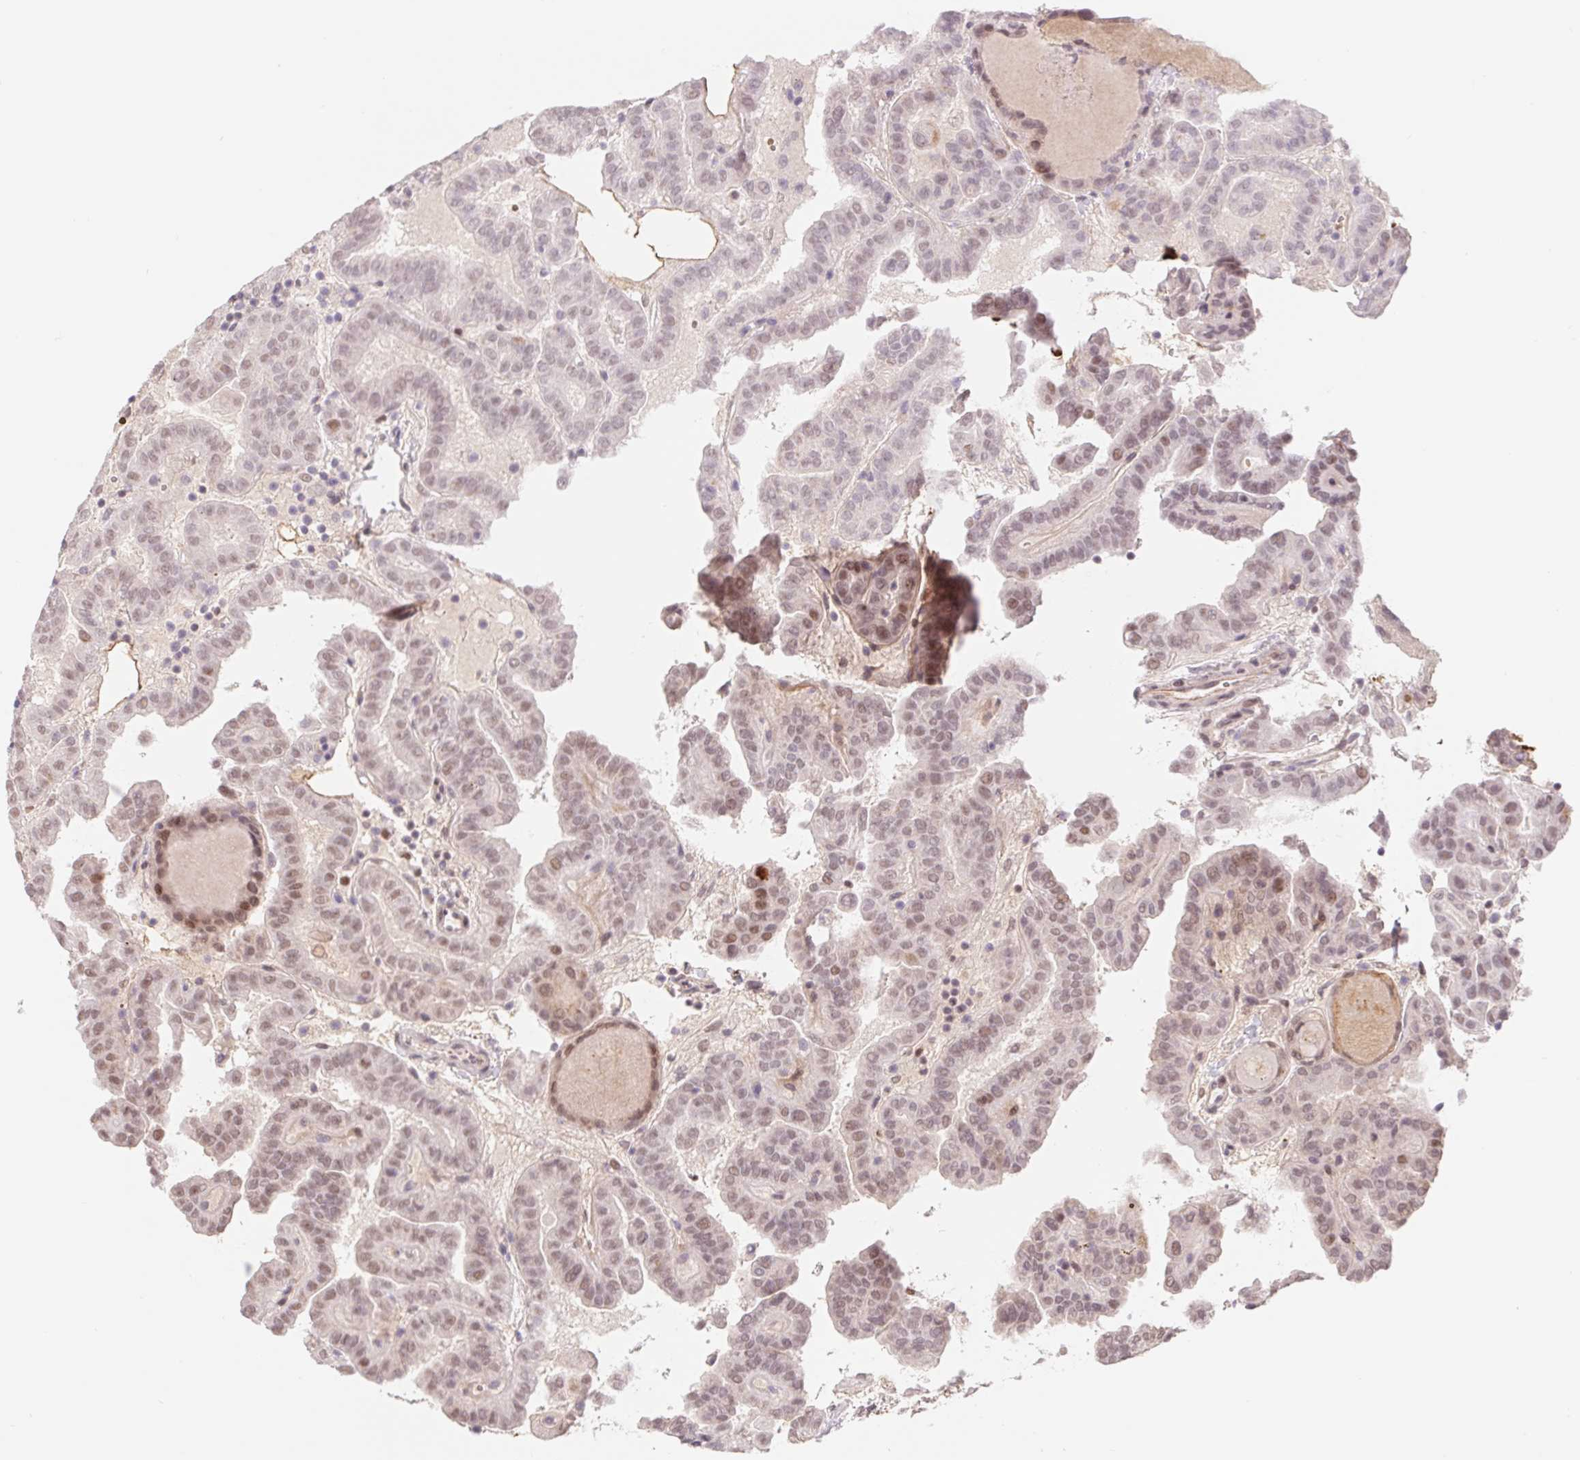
{"staining": {"intensity": "moderate", "quantity": ">75%", "location": "nuclear"}, "tissue": "thyroid cancer", "cell_type": "Tumor cells", "image_type": "cancer", "snomed": [{"axis": "morphology", "description": "Papillary adenocarcinoma, NOS"}, {"axis": "topography", "description": "Thyroid gland"}], "caption": "Human papillary adenocarcinoma (thyroid) stained with a protein marker shows moderate staining in tumor cells.", "gene": "TRERF1", "patient": {"sex": "female", "age": 46}}